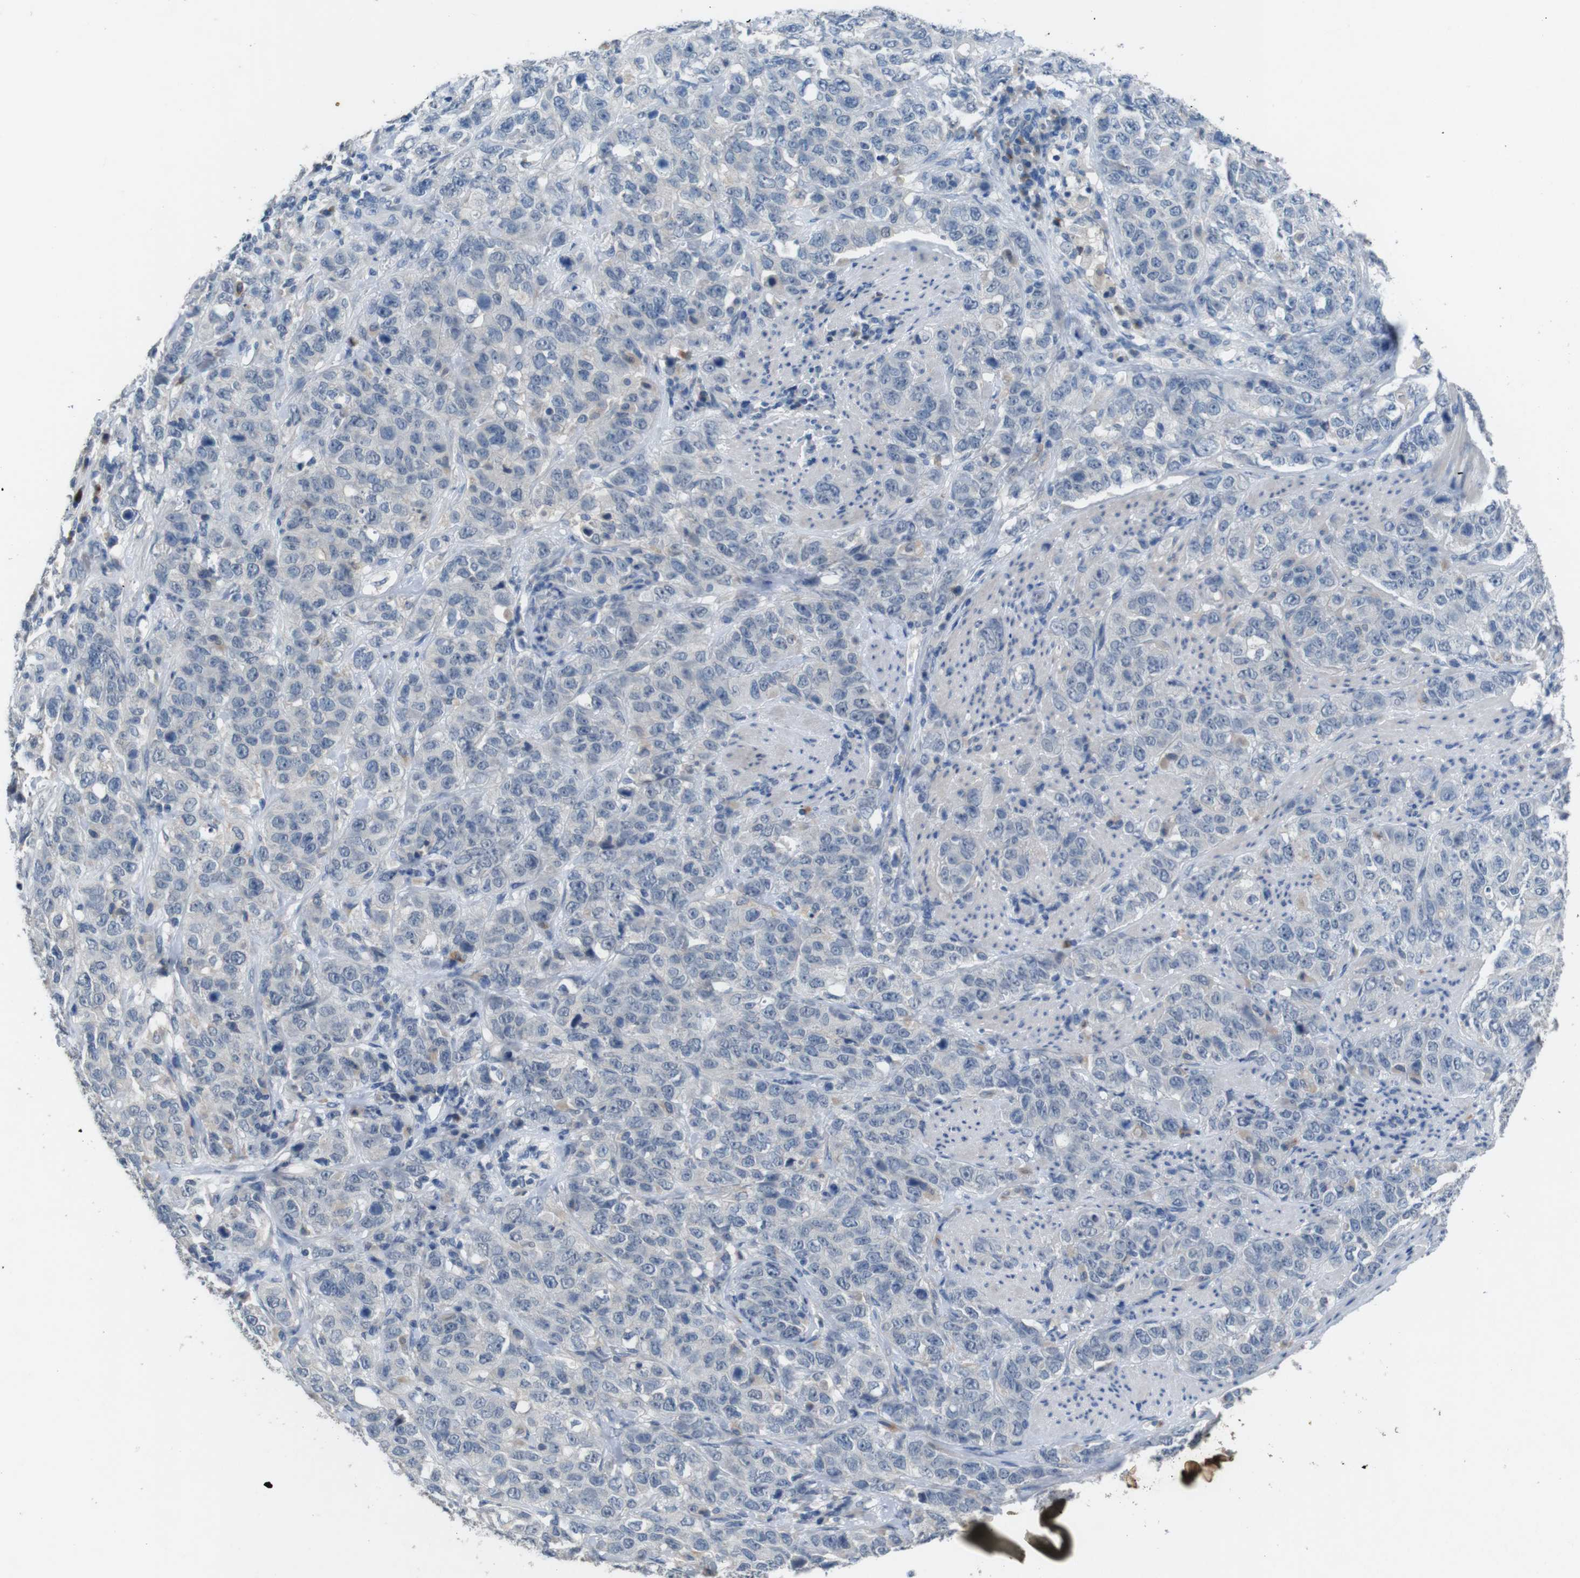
{"staining": {"intensity": "negative", "quantity": "none", "location": "none"}, "tissue": "stomach cancer", "cell_type": "Tumor cells", "image_type": "cancer", "snomed": [{"axis": "morphology", "description": "Adenocarcinoma, NOS"}, {"axis": "topography", "description": "Stomach"}], "caption": "Stomach cancer (adenocarcinoma) stained for a protein using immunohistochemistry exhibits no positivity tumor cells.", "gene": "SLC2A8", "patient": {"sex": "male", "age": 48}}